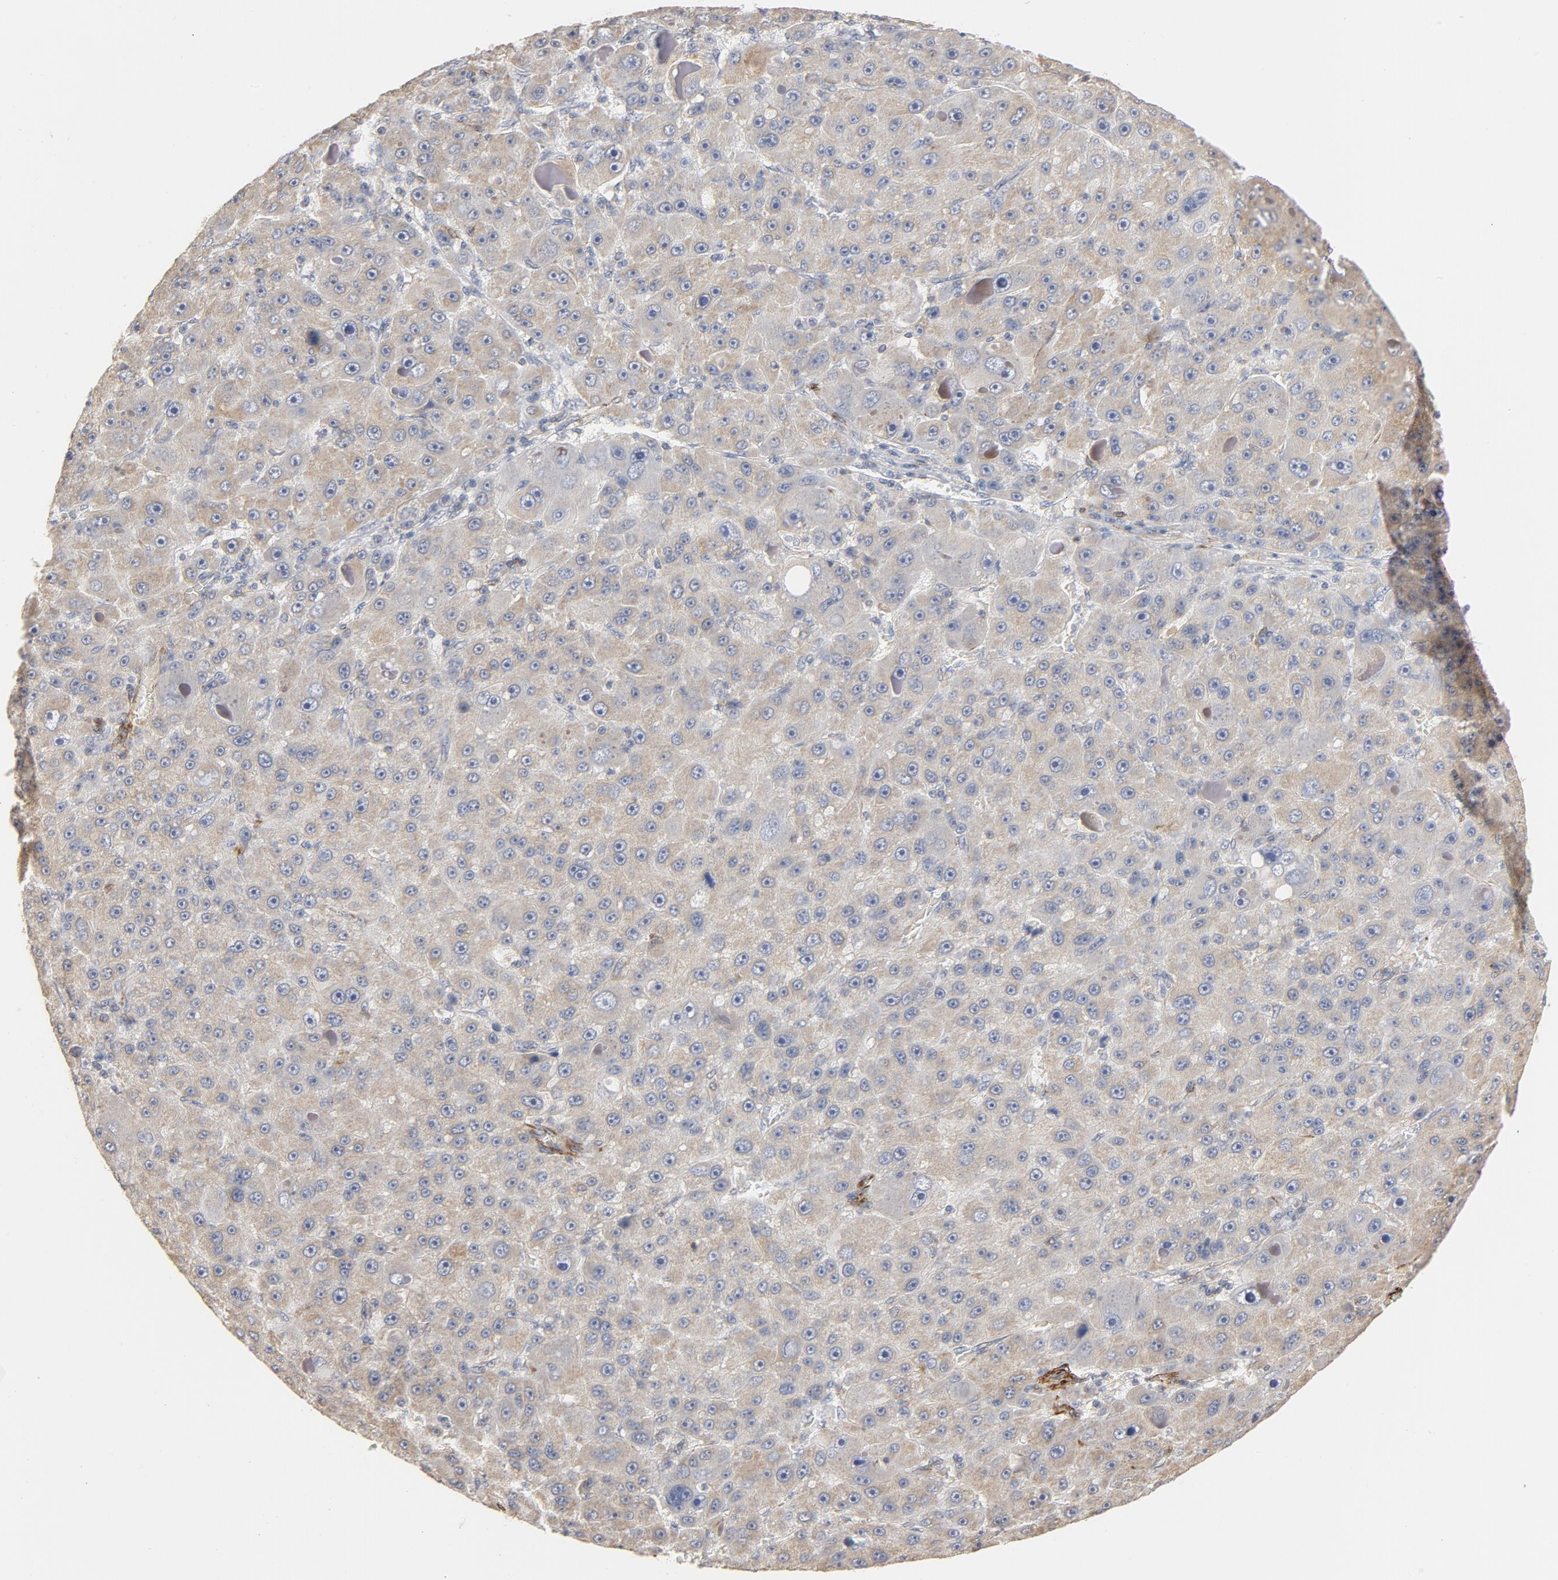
{"staining": {"intensity": "negative", "quantity": "none", "location": "none"}, "tissue": "liver cancer", "cell_type": "Tumor cells", "image_type": "cancer", "snomed": [{"axis": "morphology", "description": "Carcinoma, Hepatocellular, NOS"}, {"axis": "topography", "description": "Liver"}], "caption": "Immunohistochemistry (IHC) micrograph of neoplastic tissue: human liver hepatocellular carcinoma stained with DAB (3,3'-diaminobenzidine) demonstrates no significant protein expression in tumor cells.", "gene": "GNG2", "patient": {"sex": "male", "age": 76}}